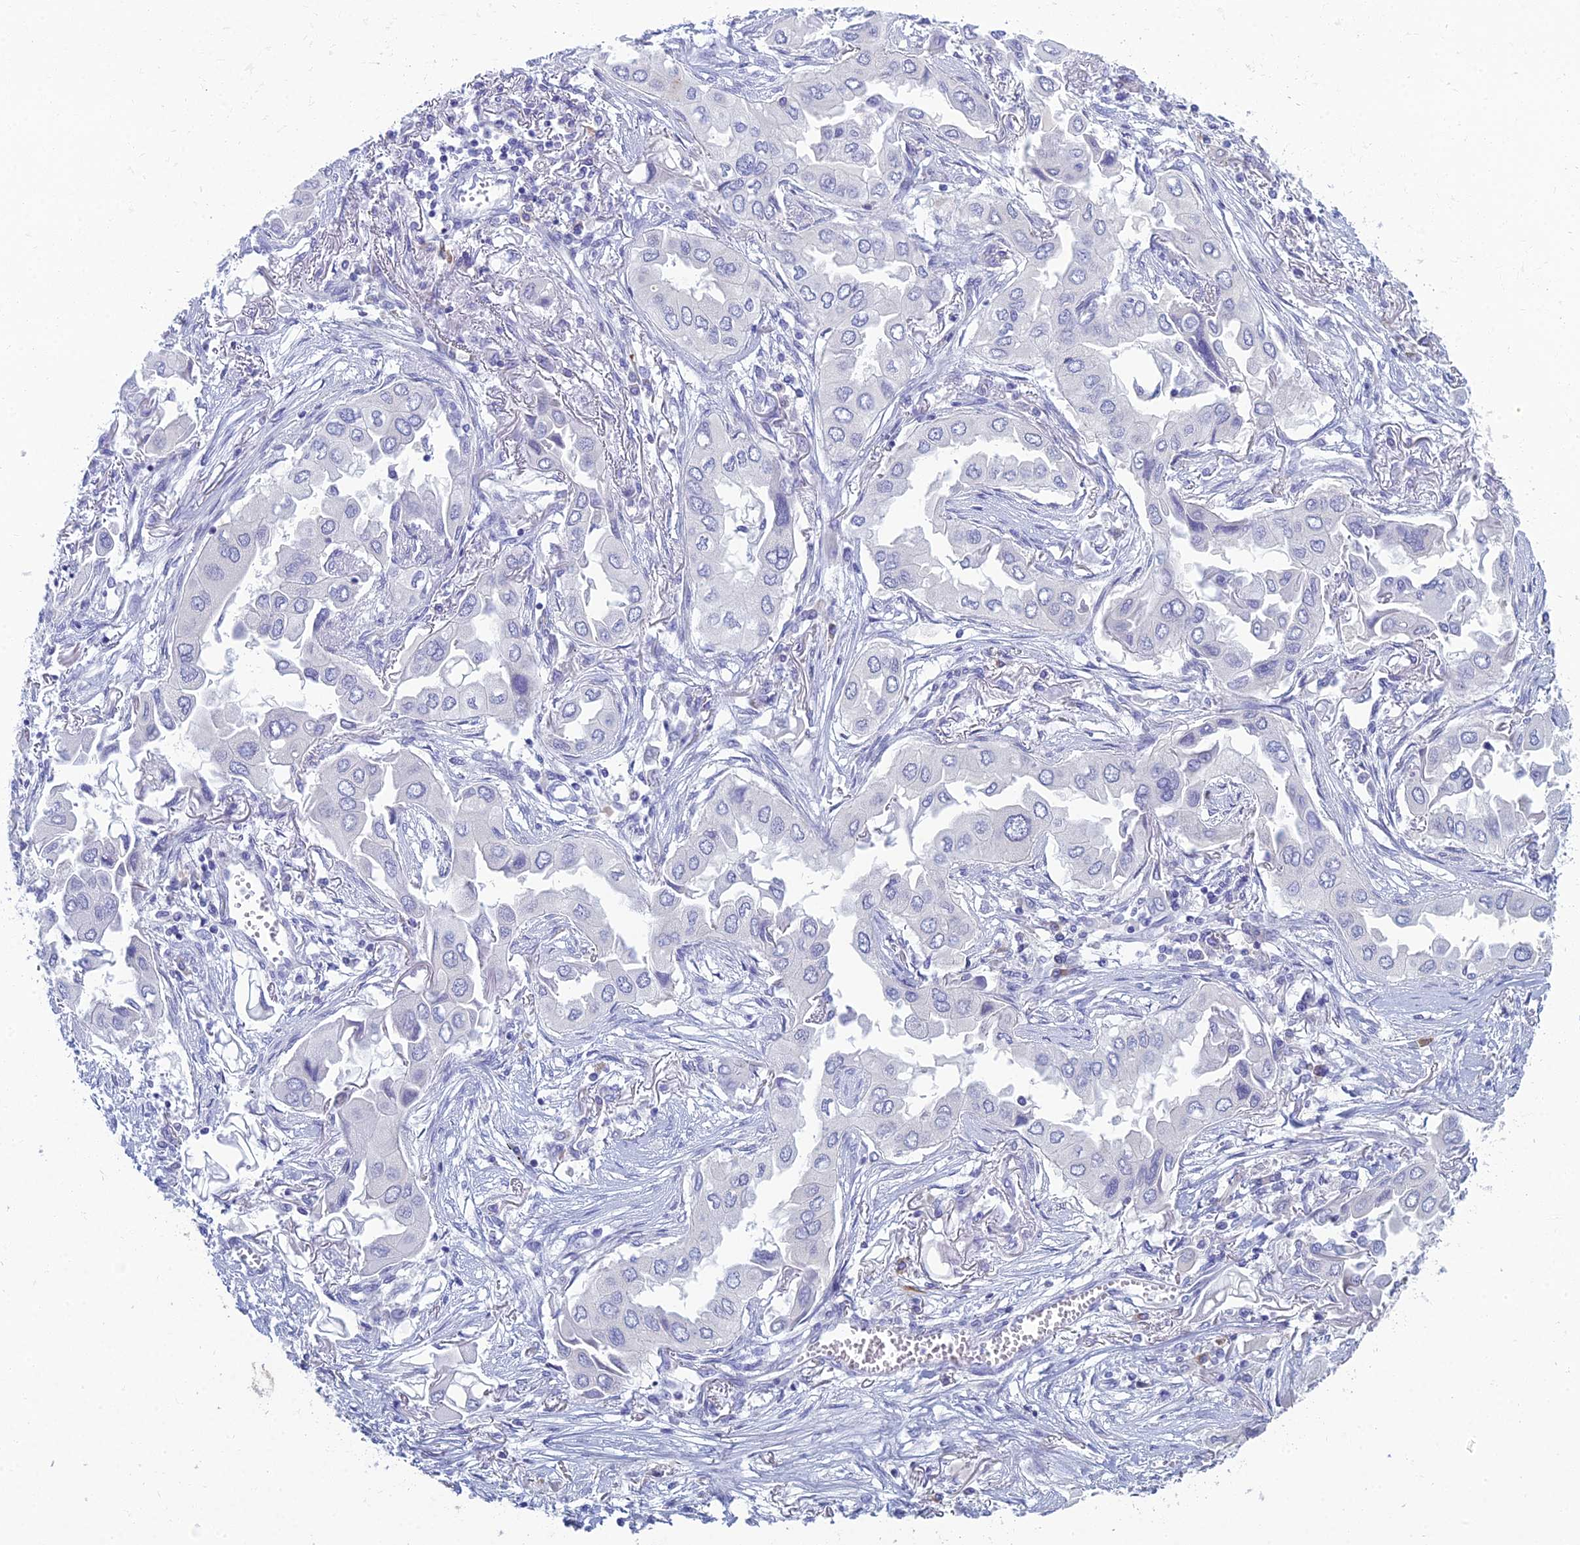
{"staining": {"intensity": "negative", "quantity": "none", "location": "none"}, "tissue": "lung cancer", "cell_type": "Tumor cells", "image_type": "cancer", "snomed": [{"axis": "morphology", "description": "Adenocarcinoma, NOS"}, {"axis": "topography", "description": "Lung"}], "caption": "High power microscopy photomicrograph of an IHC photomicrograph of adenocarcinoma (lung), revealing no significant staining in tumor cells.", "gene": "MUC13", "patient": {"sex": "female", "age": 76}}